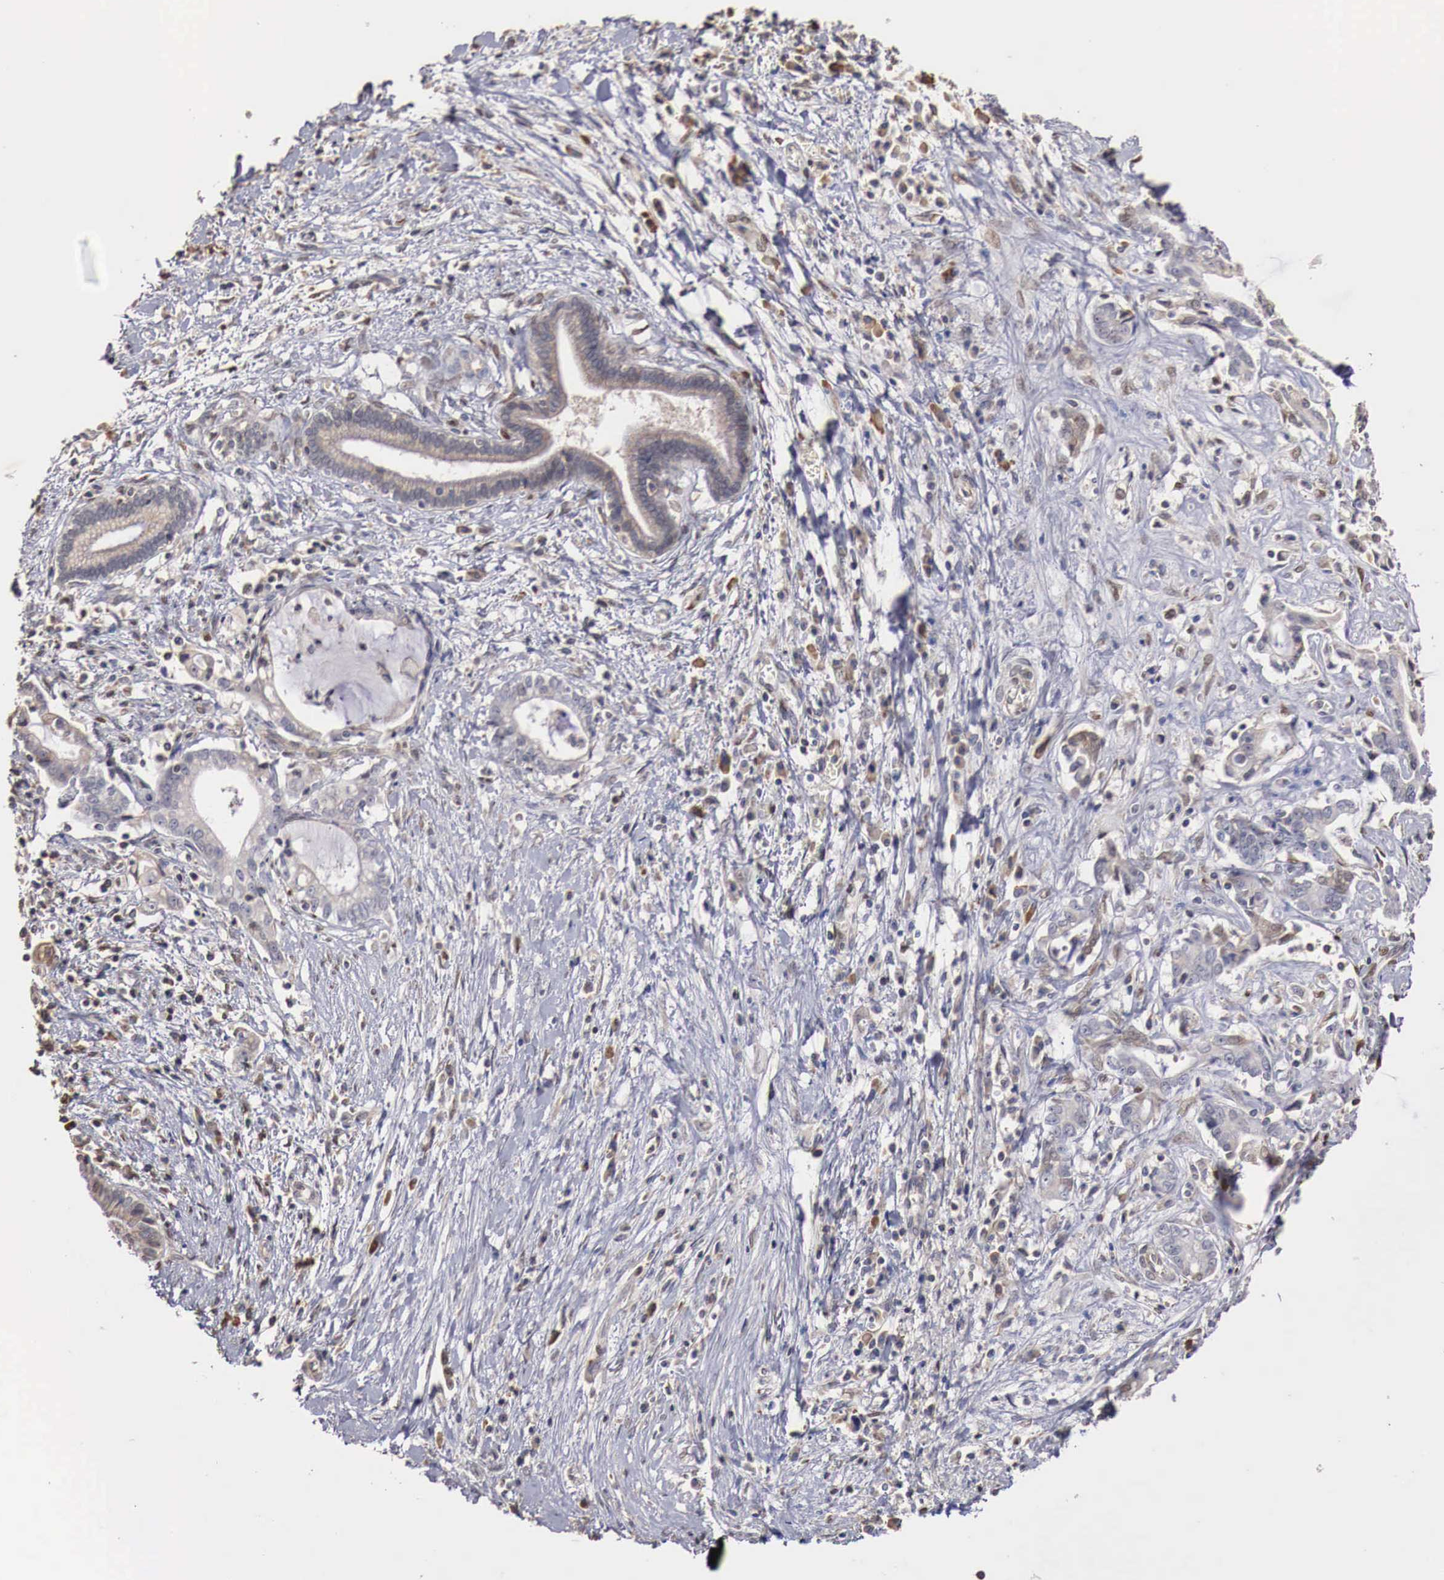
{"staining": {"intensity": "weak", "quantity": "25%-75%", "location": "cytoplasmic/membranous"}, "tissue": "liver cancer", "cell_type": "Tumor cells", "image_type": "cancer", "snomed": [{"axis": "morphology", "description": "Cholangiocarcinoma"}, {"axis": "topography", "description": "Liver"}], "caption": "Protein staining displays weak cytoplasmic/membranous expression in about 25%-75% of tumor cells in liver cholangiocarcinoma.", "gene": "KHDRBS2", "patient": {"sex": "male", "age": 57}}